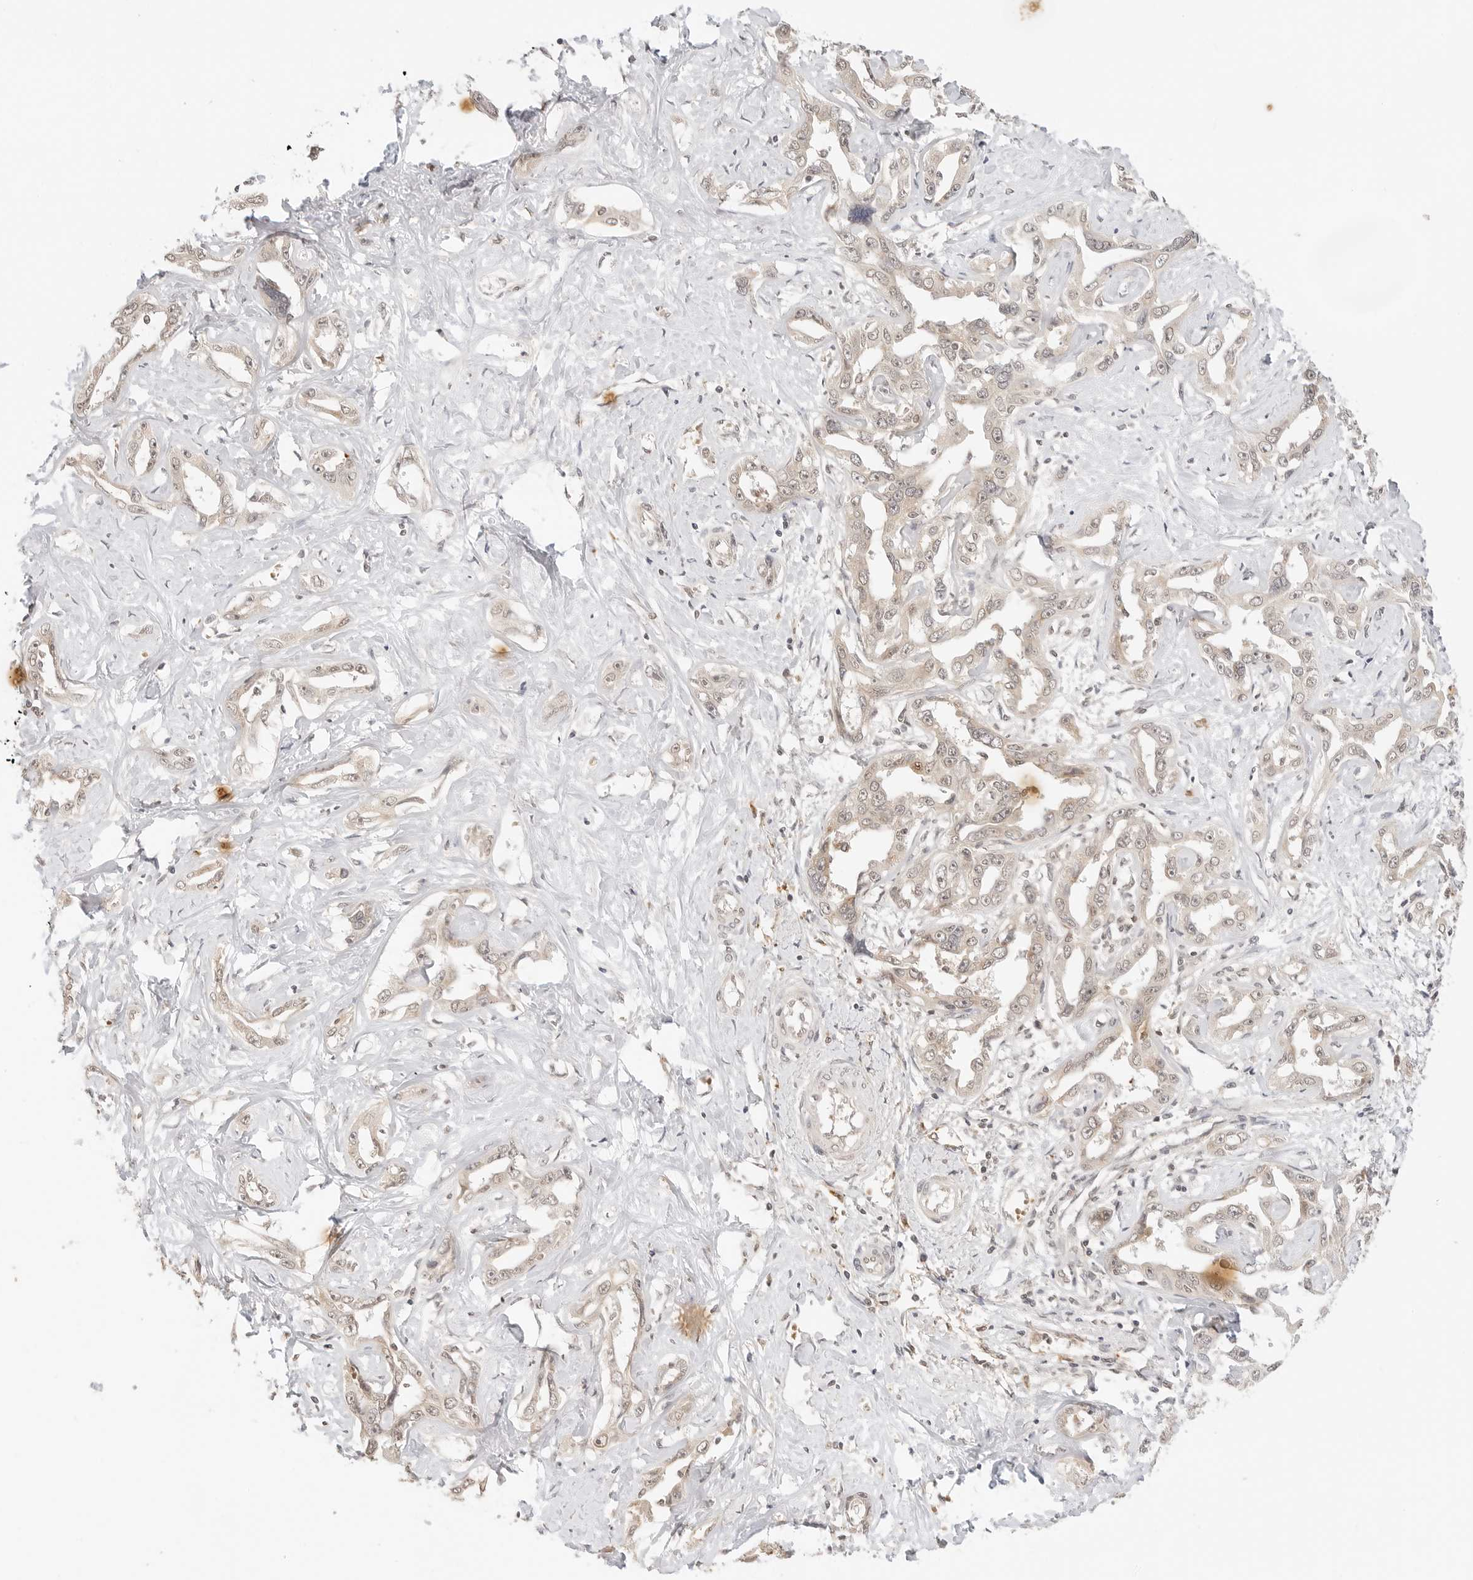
{"staining": {"intensity": "weak", "quantity": "25%-75%", "location": "cytoplasmic/membranous,nuclear"}, "tissue": "liver cancer", "cell_type": "Tumor cells", "image_type": "cancer", "snomed": [{"axis": "morphology", "description": "Cholangiocarcinoma"}, {"axis": "topography", "description": "Liver"}], "caption": "Immunohistochemistry of liver cancer shows low levels of weak cytoplasmic/membranous and nuclear expression in approximately 25%-75% of tumor cells. The staining is performed using DAB brown chromogen to label protein expression. The nuclei are counter-stained blue using hematoxylin.", "gene": "GPR34", "patient": {"sex": "male", "age": 59}}